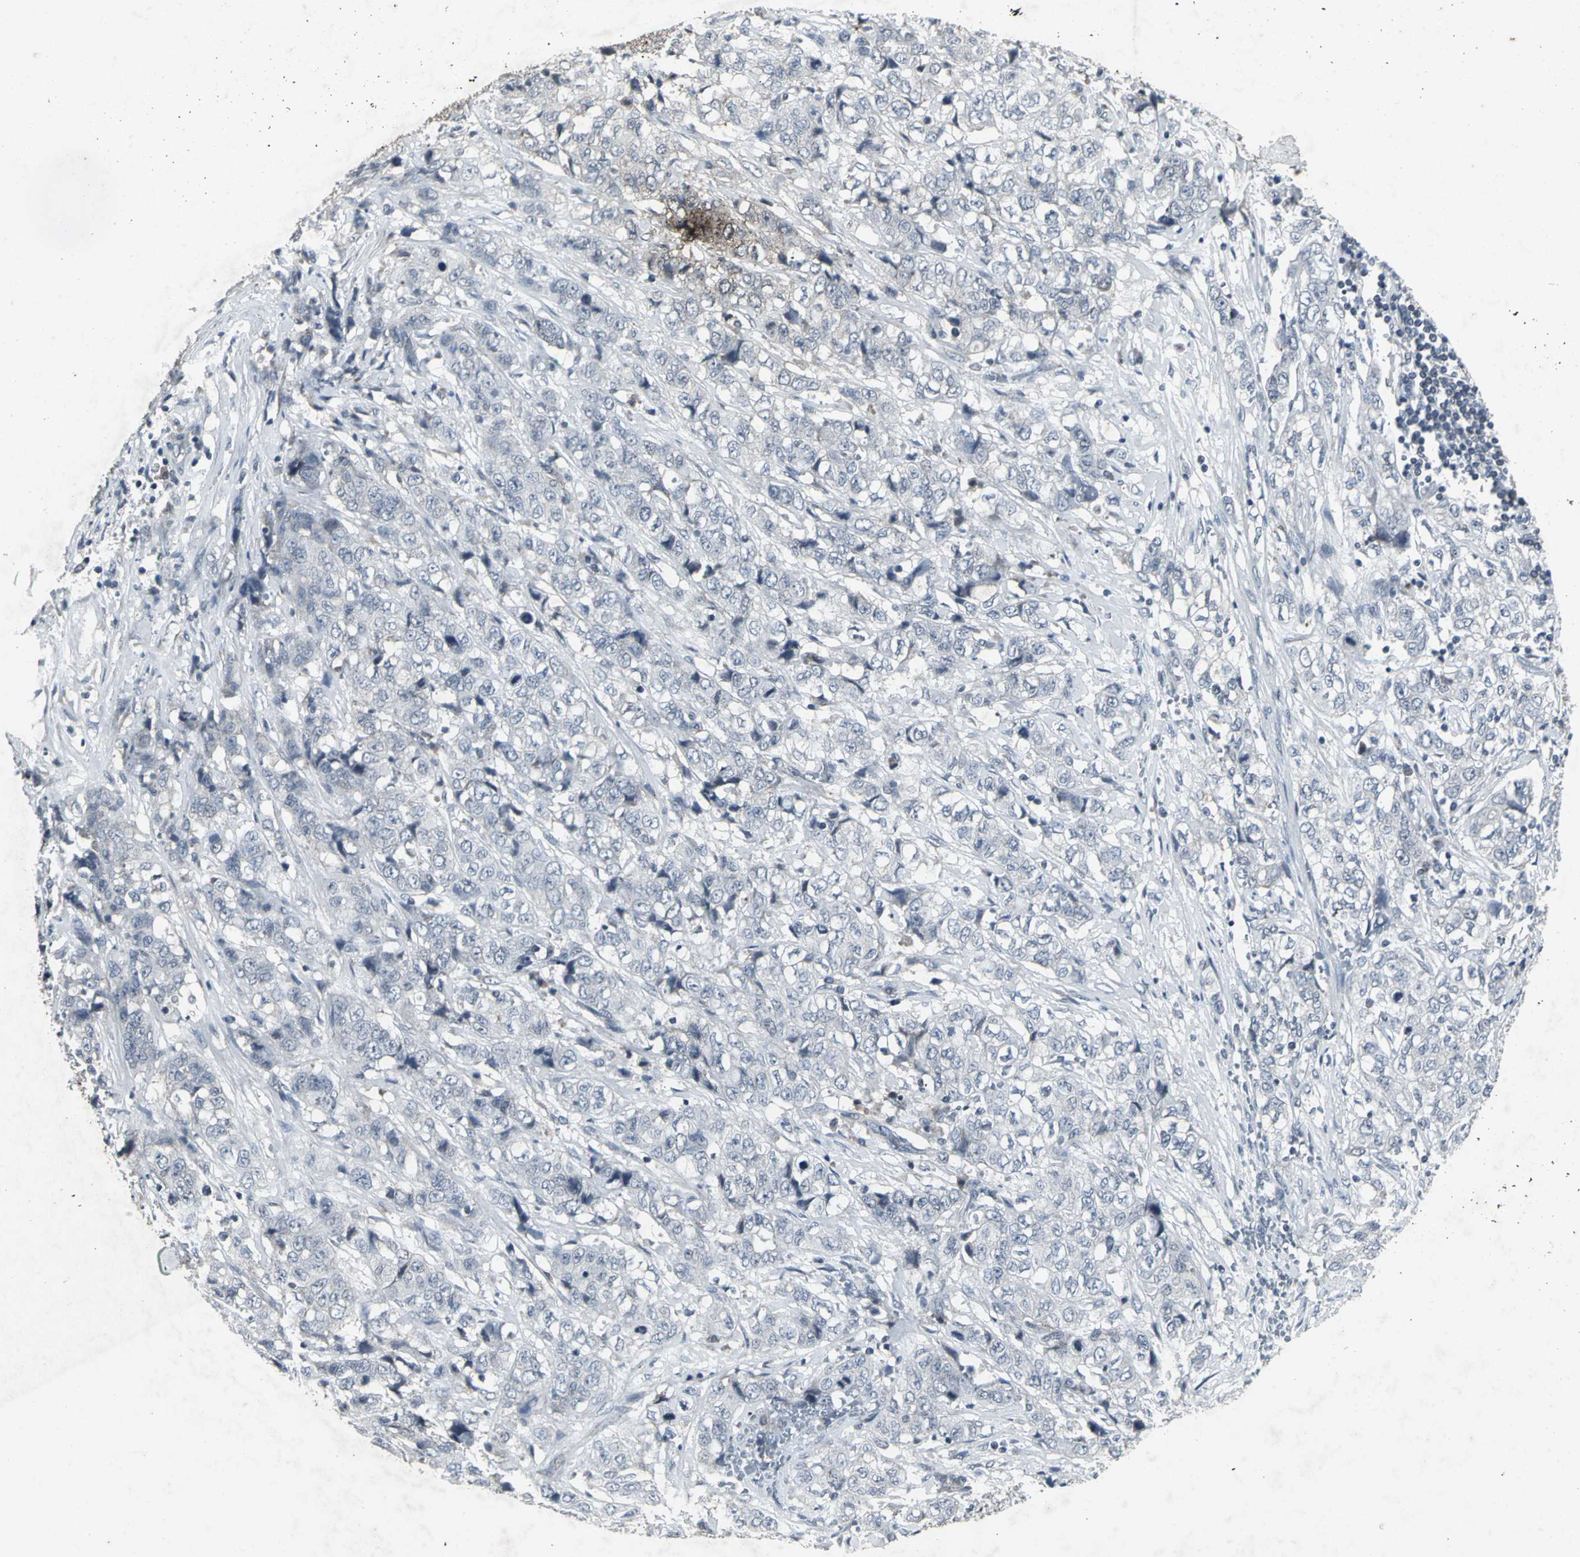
{"staining": {"intensity": "negative", "quantity": "none", "location": "none"}, "tissue": "stomach cancer", "cell_type": "Tumor cells", "image_type": "cancer", "snomed": [{"axis": "morphology", "description": "Adenocarcinoma, NOS"}, {"axis": "topography", "description": "Stomach"}], "caption": "Tumor cells are negative for protein expression in human adenocarcinoma (stomach).", "gene": "BMP4", "patient": {"sex": "male", "age": 48}}